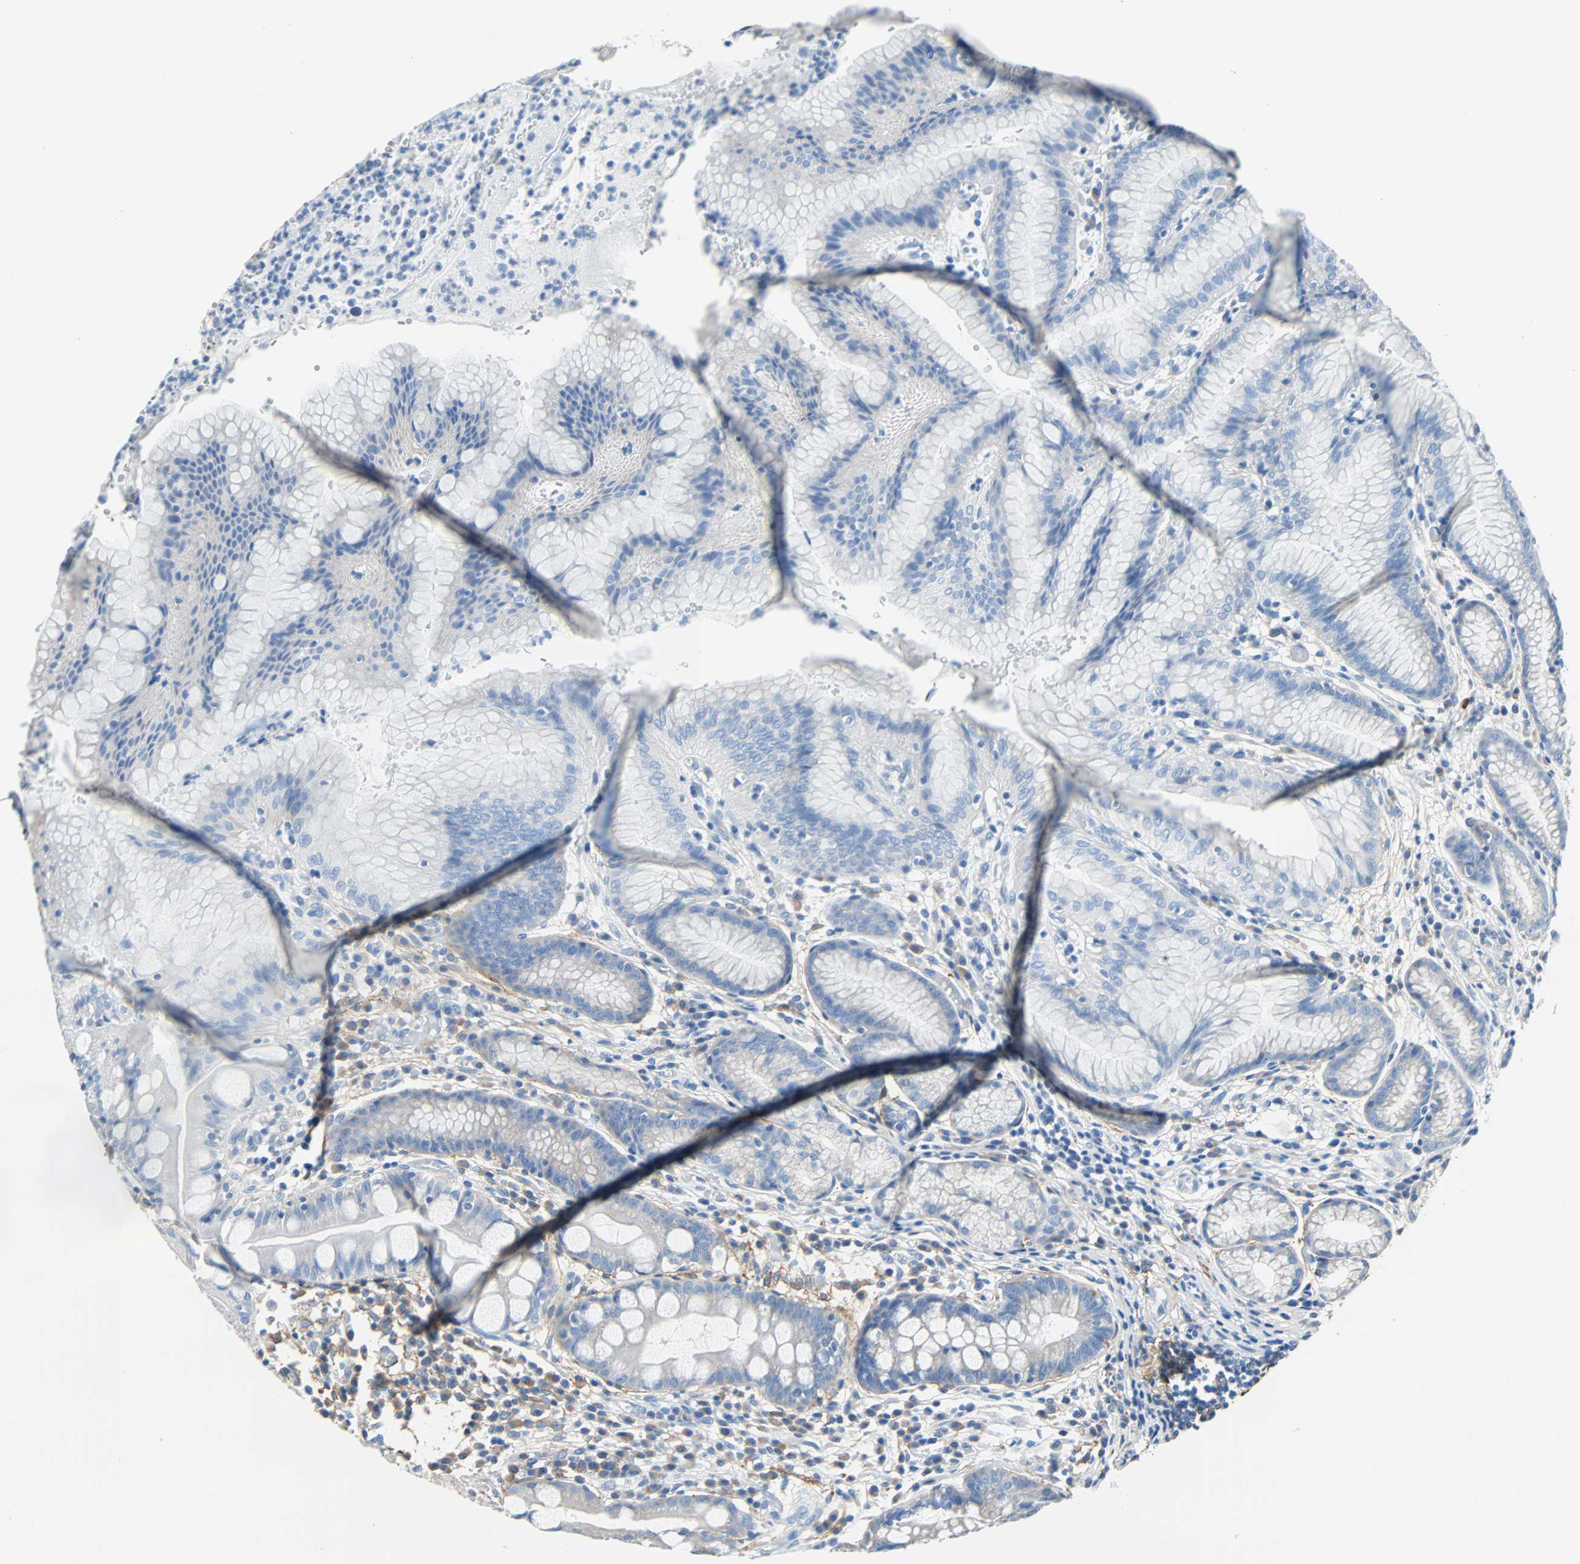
{"staining": {"intensity": "negative", "quantity": "none", "location": "none"}, "tissue": "stomach", "cell_type": "Glandular cells", "image_type": "normal", "snomed": [{"axis": "morphology", "description": "Normal tissue, NOS"}, {"axis": "morphology", "description": "Inflammation, NOS"}, {"axis": "topography", "description": "Stomach, lower"}], "caption": "Human stomach stained for a protein using IHC exhibits no positivity in glandular cells.", "gene": "PDPN", "patient": {"sex": "male", "age": 59}}